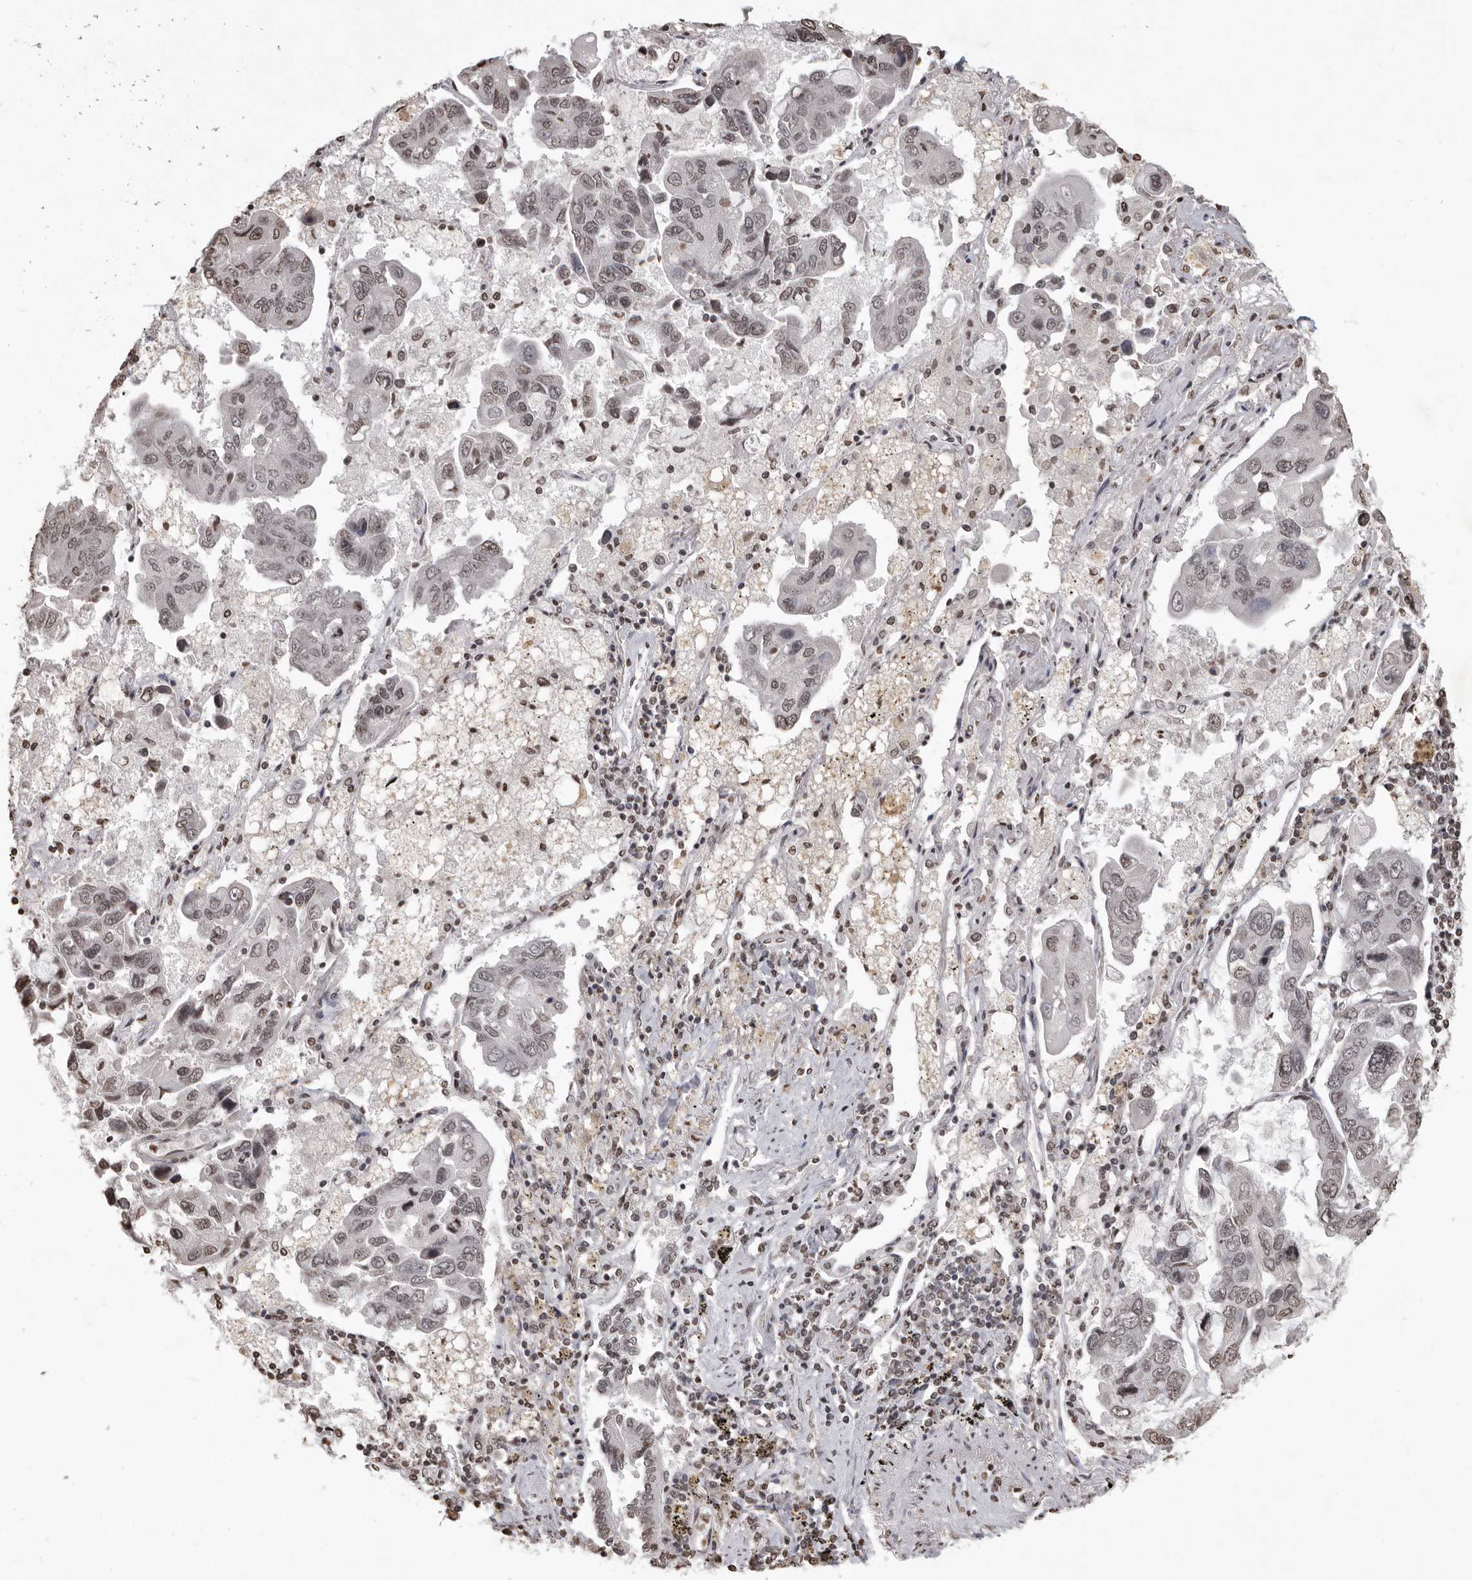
{"staining": {"intensity": "weak", "quantity": "25%-75%", "location": "nuclear"}, "tissue": "lung cancer", "cell_type": "Tumor cells", "image_type": "cancer", "snomed": [{"axis": "morphology", "description": "Adenocarcinoma, NOS"}, {"axis": "topography", "description": "Lung"}], "caption": "Protein staining by IHC demonstrates weak nuclear expression in about 25%-75% of tumor cells in adenocarcinoma (lung). The staining is performed using DAB (3,3'-diaminobenzidine) brown chromogen to label protein expression. The nuclei are counter-stained blue using hematoxylin.", "gene": "WDR45", "patient": {"sex": "male", "age": 64}}